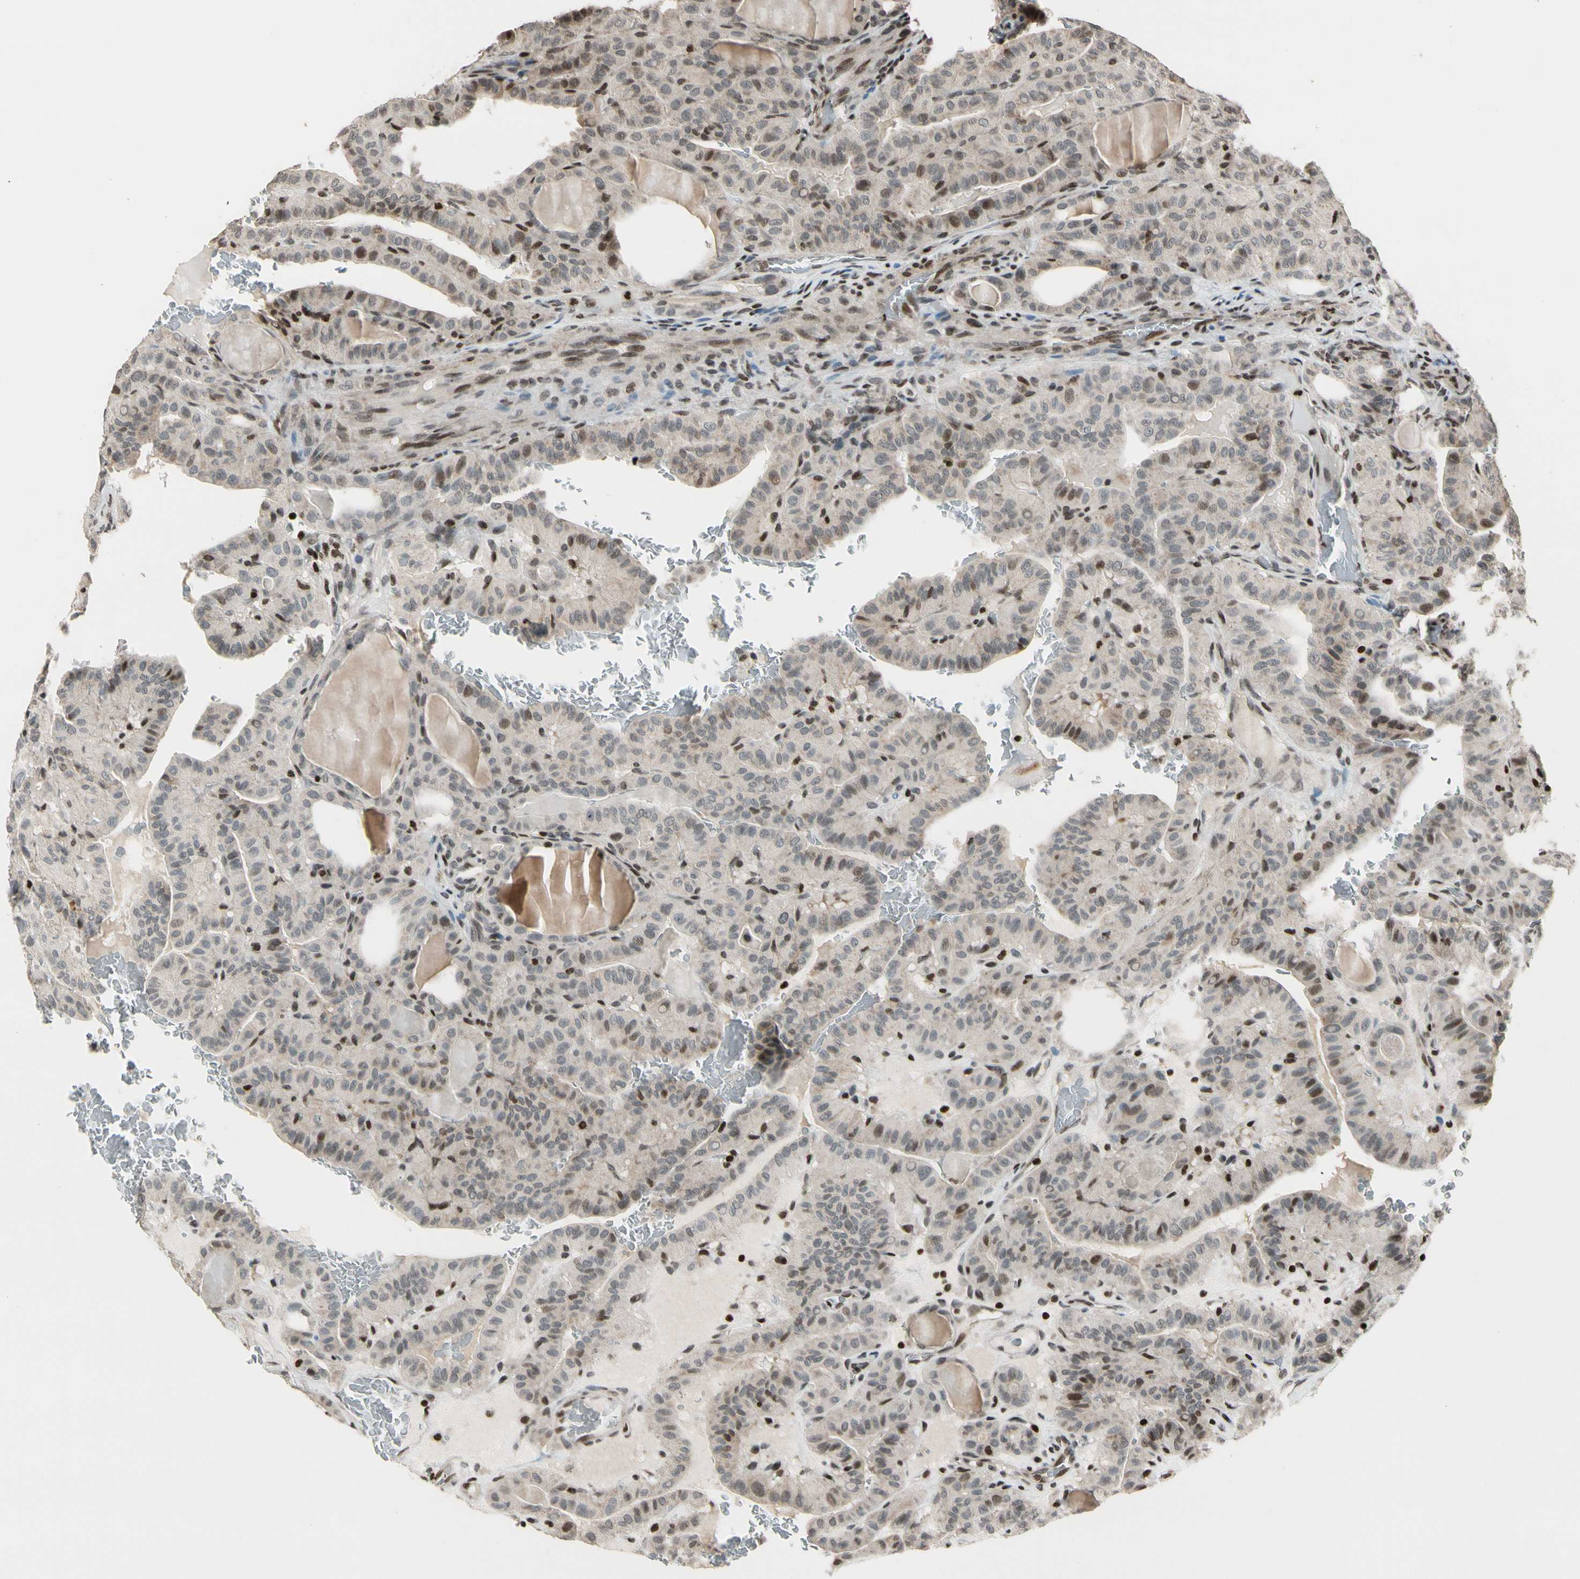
{"staining": {"intensity": "weak", "quantity": "25%-75%", "location": "cytoplasmic/membranous,nuclear"}, "tissue": "thyroid cancer", "cell_type": "Tumor cells", "image_type": "cancer", "snomed": [{"axis": "morphology", "description": "Papillary adenocarcinoma, NOS"}, {"axis": "topography", "description": "Thyroid gland"}], "caption": "Tumor cells reveal weak cytoplasmic/membranous and nuclear positivity in approximately 25%-75% of cells in thyroid cancer (papillary adenocarcinoma).", "gene": "TSHZ3", "patient": {"sex": "male", "age": 77}}